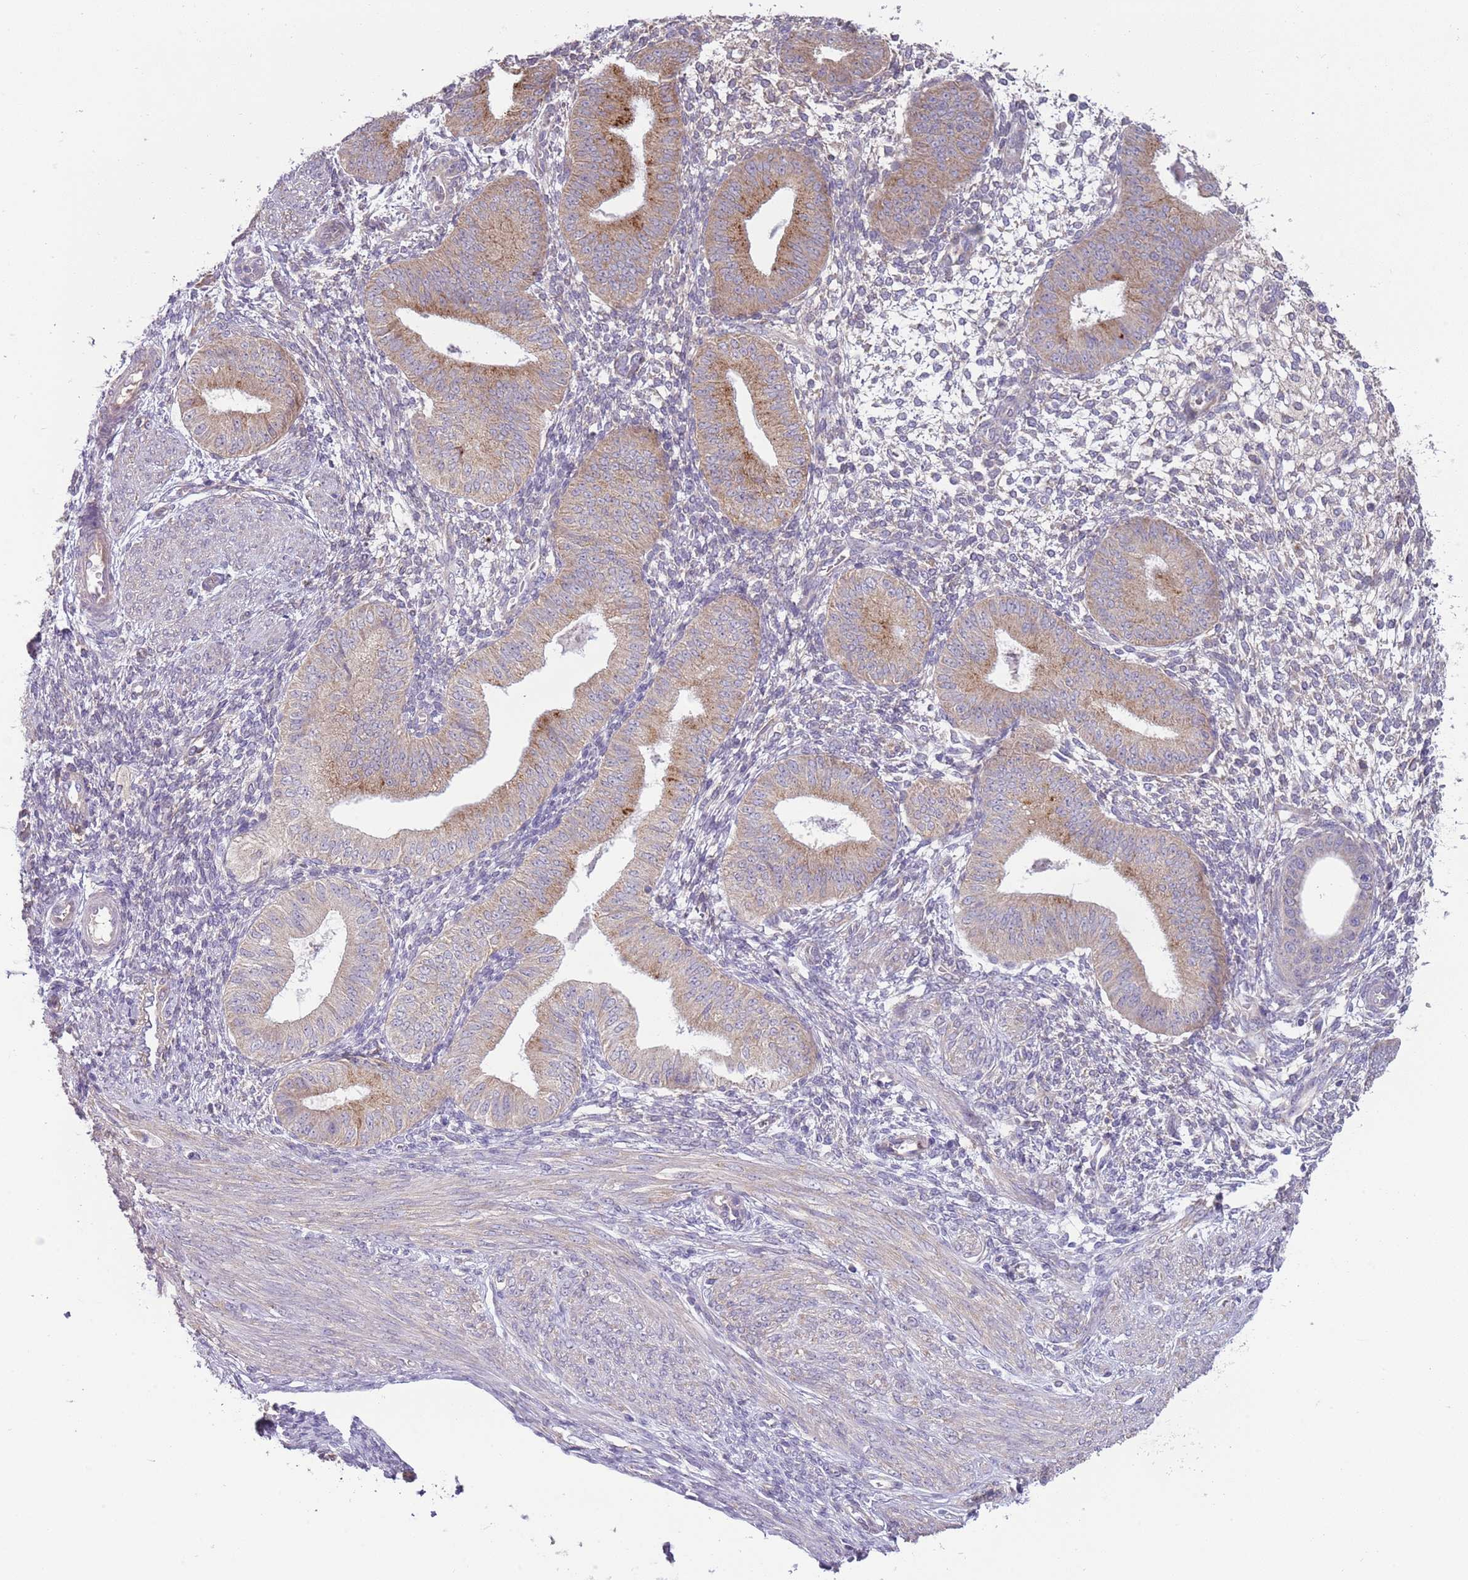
{"staining": {"intensity": "negative", "quantity": "none", "location": "none"}, "tissue": "endometrium", "cell_type": "Cells in endometrial stroma", "image_type": "normal", "snomed": [{"axis": "morphology", "description": "Normal tissue, NOS"}, {"axis": "topography", "description": "Endometrium"}], "caption": "High magnification brightfield microscopy of benign endometrium stained with DAB (3,3'-diaminobenzidine) (brown) and counterstained with hematoxylin (blue): cells in endometrial stroma show no significant staining.", "gene": "SKOR2", "patient": {"sex": "female", "age": 49}}